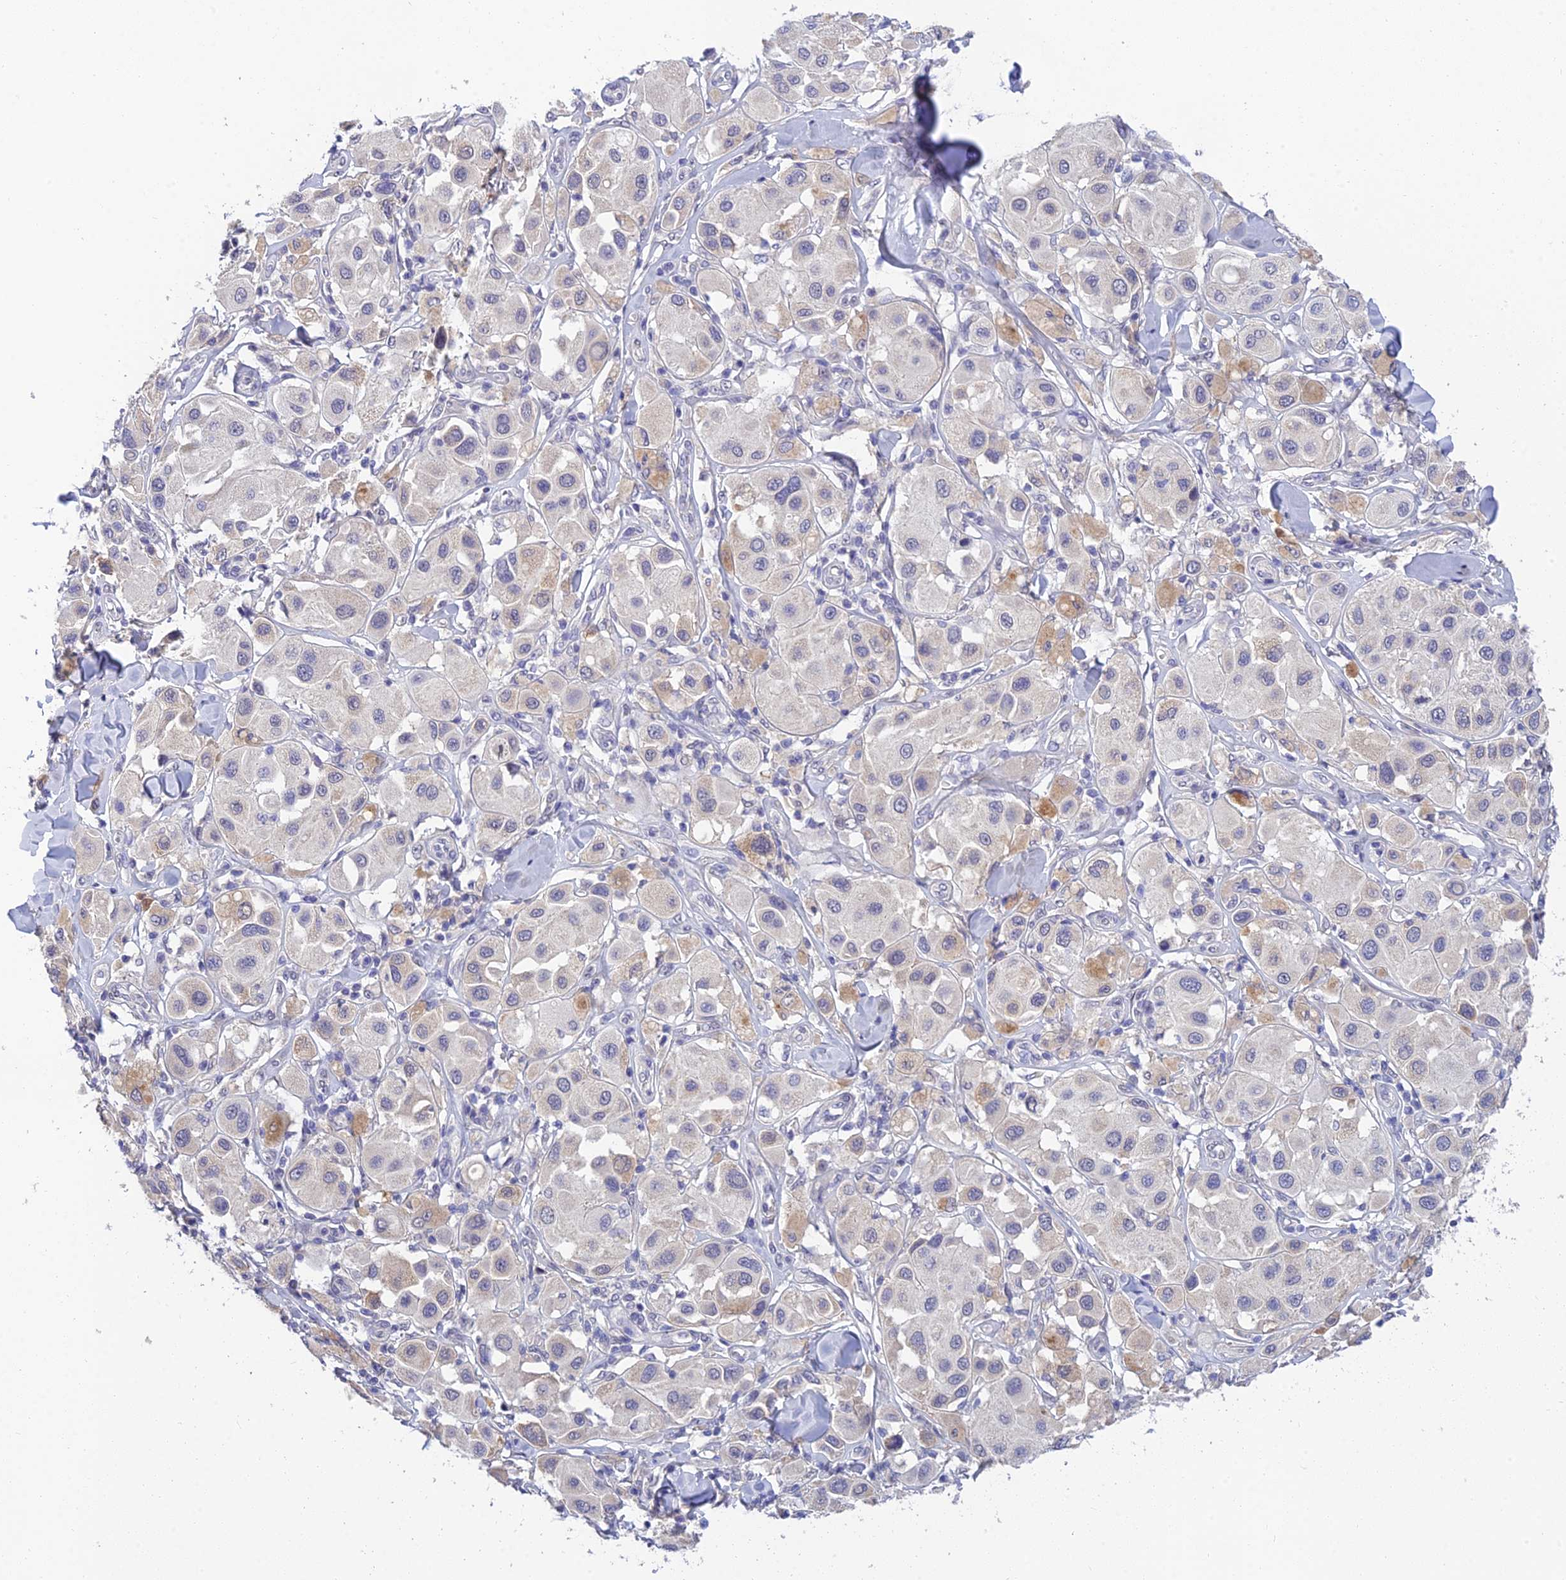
{"staining": {"intensity": "negative", "quantity": "none", "location": "none"}, "tissue": "melanoma", "cell_type": "Tumor cells", "image_type": "cancer", "snomed": [{"axis": "morphology", "description": "Malignant melanoma, Metastatic site"}, {"axis": "topography", "description": "Skin"}], "caption": "High power microscopy image of an immunohistochemistry micrograph of melanoma, revealing no significant staining in tumor cells.", "gene": "HOXB1", "patient": {"sex": "male", "age": 41}}